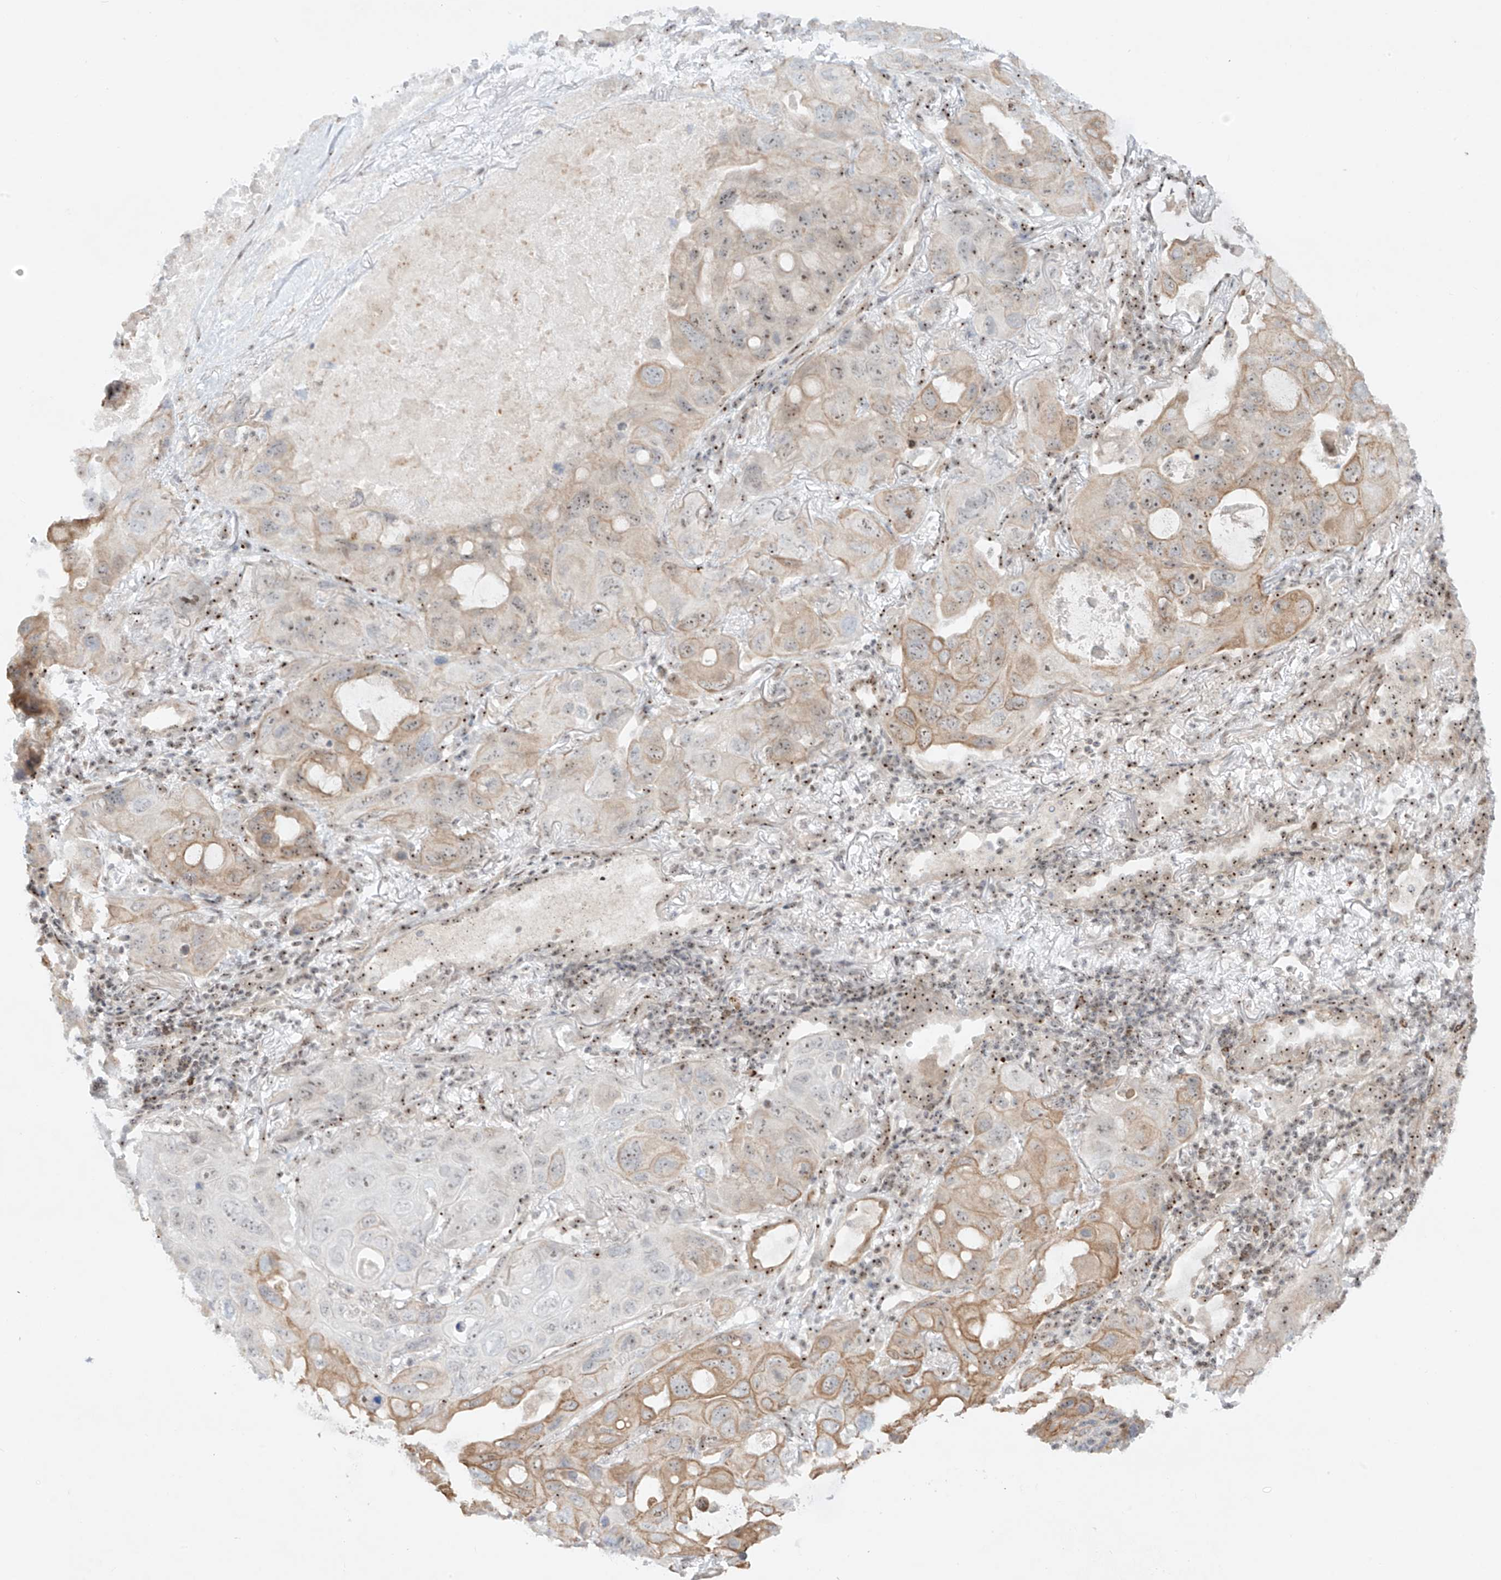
{"staining": {"intensity": "moderate", "quantity": "25%-75%", "location": "cytoplasmic/membranous,nuclear"}, "tissue": "lung cancer", "cell_type": "Tumor cells", "image_type": "cancer", "snomed": [{"axis": "morphology", "description": "Squamous cell carcinoma, NOS"}, {"axis": "topography", "description": "Lung"}], "caption": "Immunohistochemistry micrograph of lung cancer (squamous cell carcinoma) stained for a protein (brown), which shows medium levels of moderate cytoplasmic/membranous and nuclear staining in about 25%-75% of tumor cells.", "gene": "ZNF512", "patient": {"sex": "female", "age": 73}}